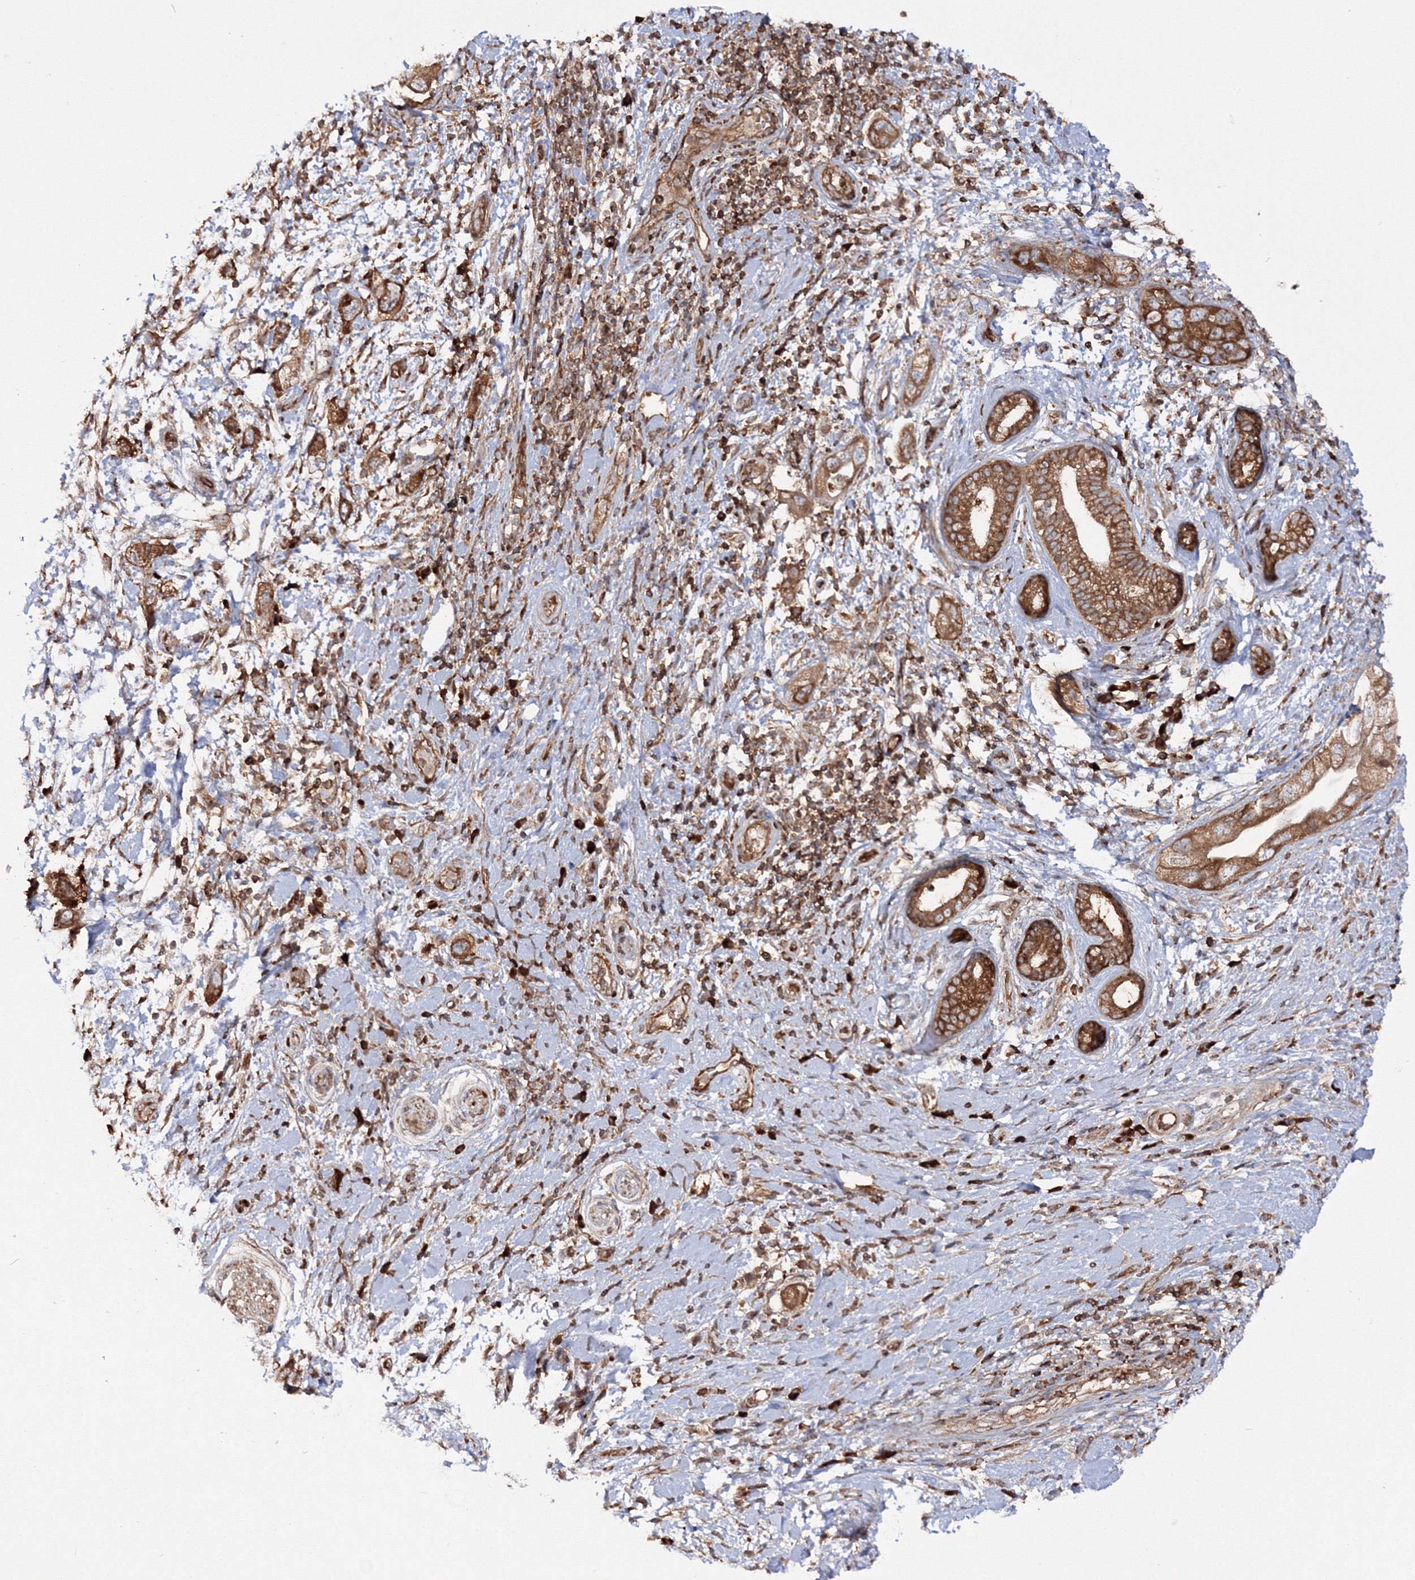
{"staining": {"intensity": "moderate", "quantity": ">75%", "location": "cytoplasmic/membranous"}, "tissue": "pancreatic cancer", "cell_type": "Tumor cells", "image_type": "cancer", "snomed": [{"axis": "morphology", "description": "Adenocarcinoma, NOS"}, {"axis": "topography", "description": "Pancreas"}], "caption": "Tumor cells display medium levels of moderate cytoplasmic/membranous staining in approximately >75% of cells in pancreatic cancer (adenocarcinoma). (Stains: DAB in brown, nuclei in blue, Microscopy: brightfield microscopy at high magnification).", "gene": "HARS1", "patient": {"sex": "female", "age": 73}}